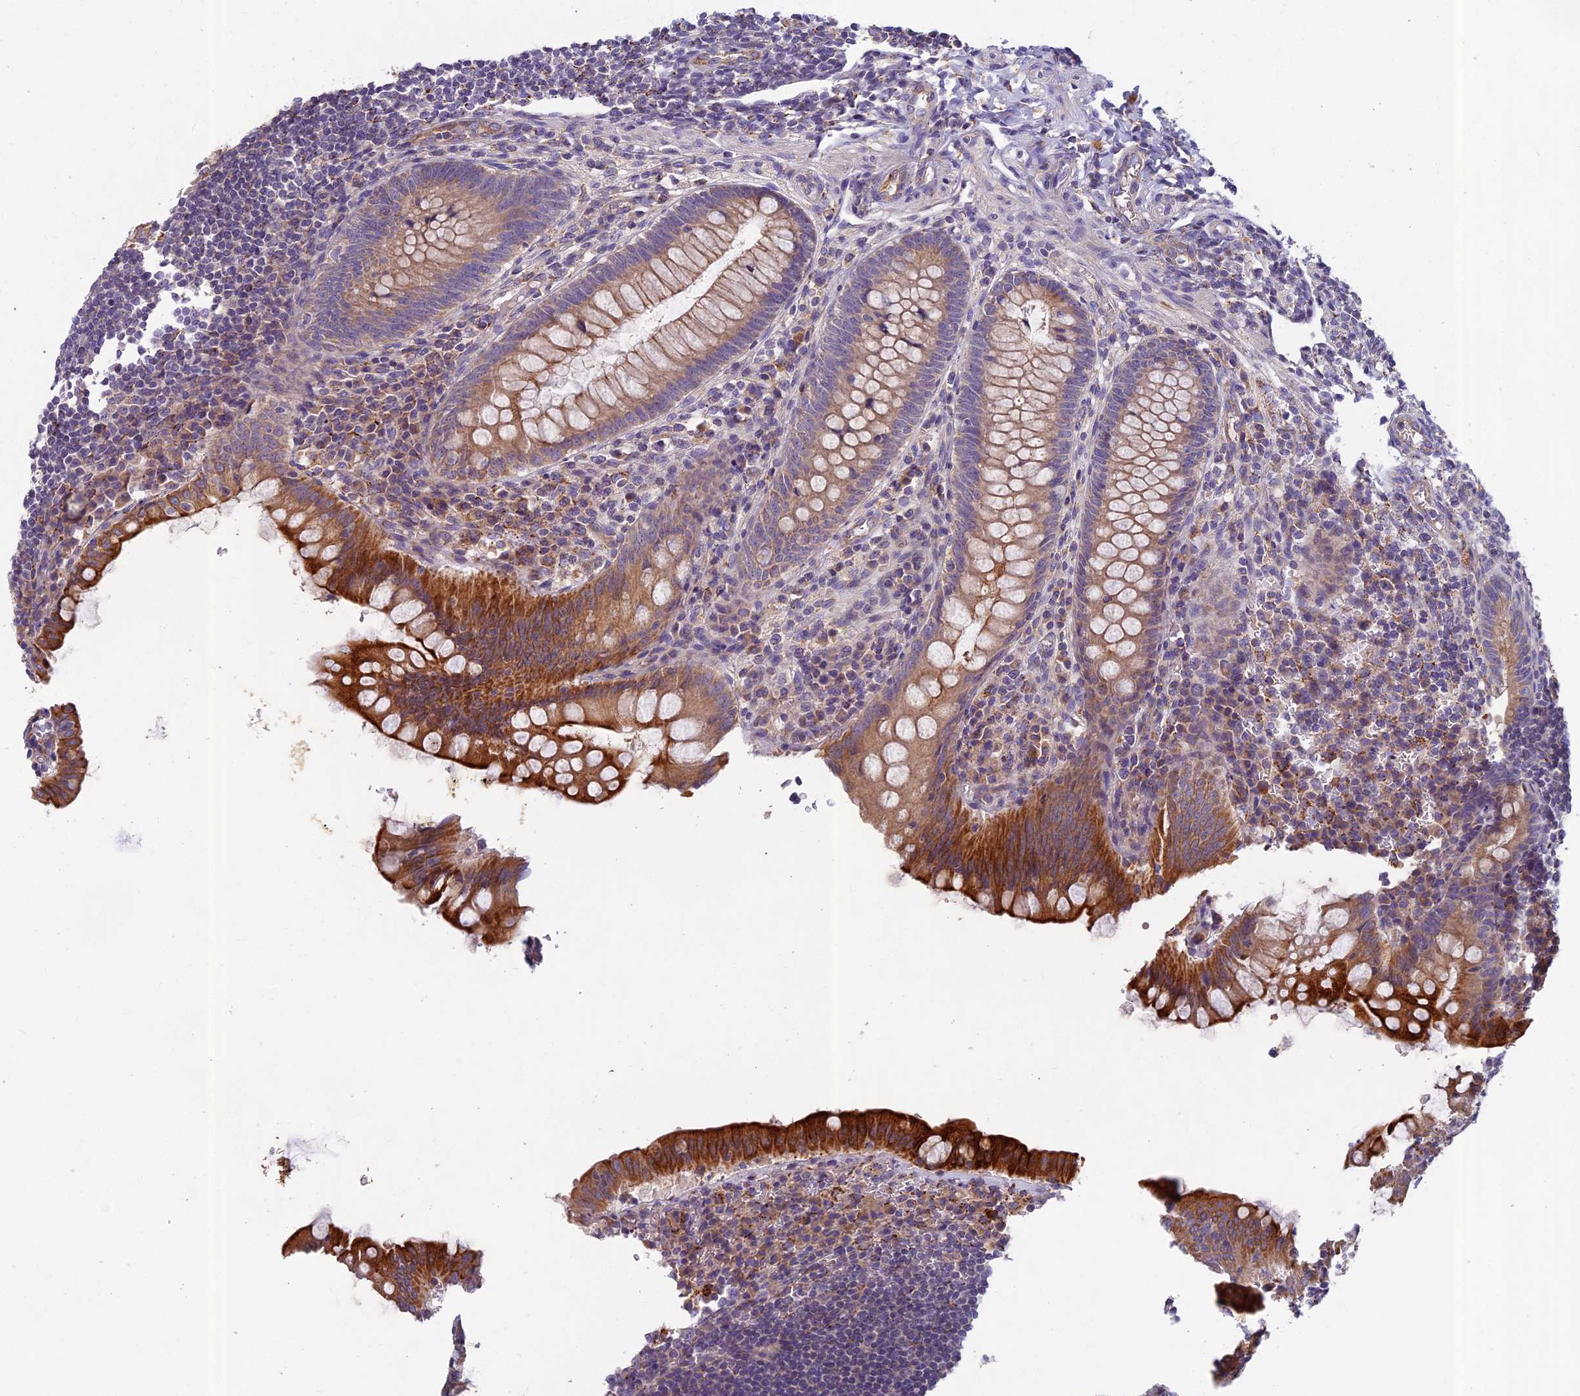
{"staining": {"intensity": "strong", "quantity": "25%-75%", "location": "cytoplasmic/membranous"}, "tissue": "appendix", "cell_type": "Glandular cells", "image_type": "normal", "snomed": [{"axis": "morphology", "description": "Normal tissue, NOS"}, {"axis": "topography", "description": "Appendix"}], "caption": "A micrograph of human appendix stained for a protein displays strong cytoplasmic/membranous brown staining in glandular cells. The staining is performed using DAB (3,3'-diaminobenzidine) brown chromogen to label protein expression. The nuclei are counter-stained blue using hematoxylin.", "gene": "SEMA7A", "patient": {"sex": "female", "age": 33}}